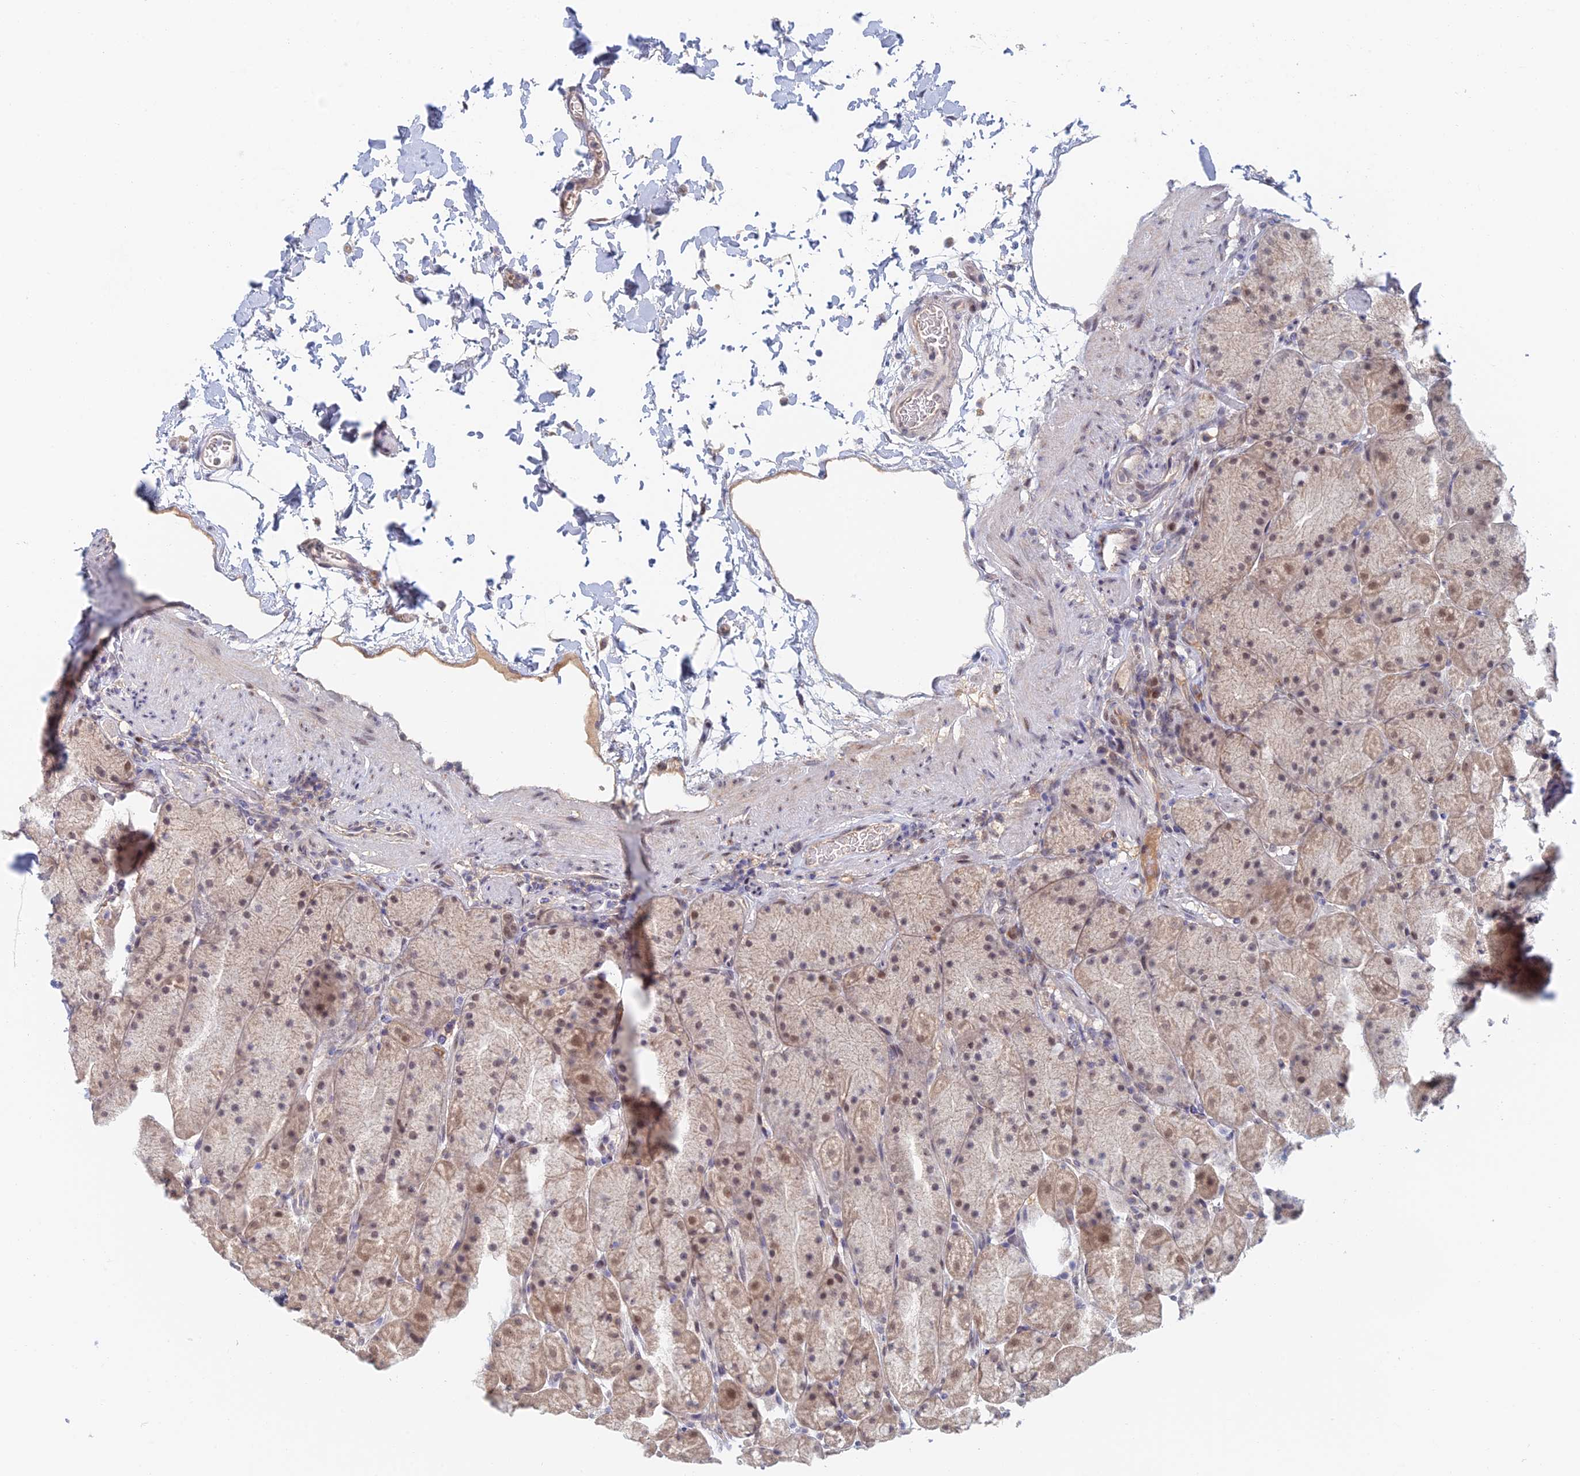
{"staining": {"intensity": "strong", "quantity": "25%-75%", "location": "cytoplasmic/membranous,nuclear"}, "tissue": "stomach", "cell_type": "Glandular cells", "image_type": "normal", "snomed": [{"axis": "morphology", "description": "Normal tissue, NOS"}, {"axis": "topography", "description": "Stomach, upper"}, {"axis": "topography", "description": "Stomach, lower"}], "caption": "The immunohistochemical stain highlights strong cytoplasmic/membranous,nuclear expression in glandular cells of unremarkable stomach. (brown staining indicates protein expression, while blue staining denotes nuclei).", "gene": "ZUP1", "patient": {"sex": "male", "age": 67}}